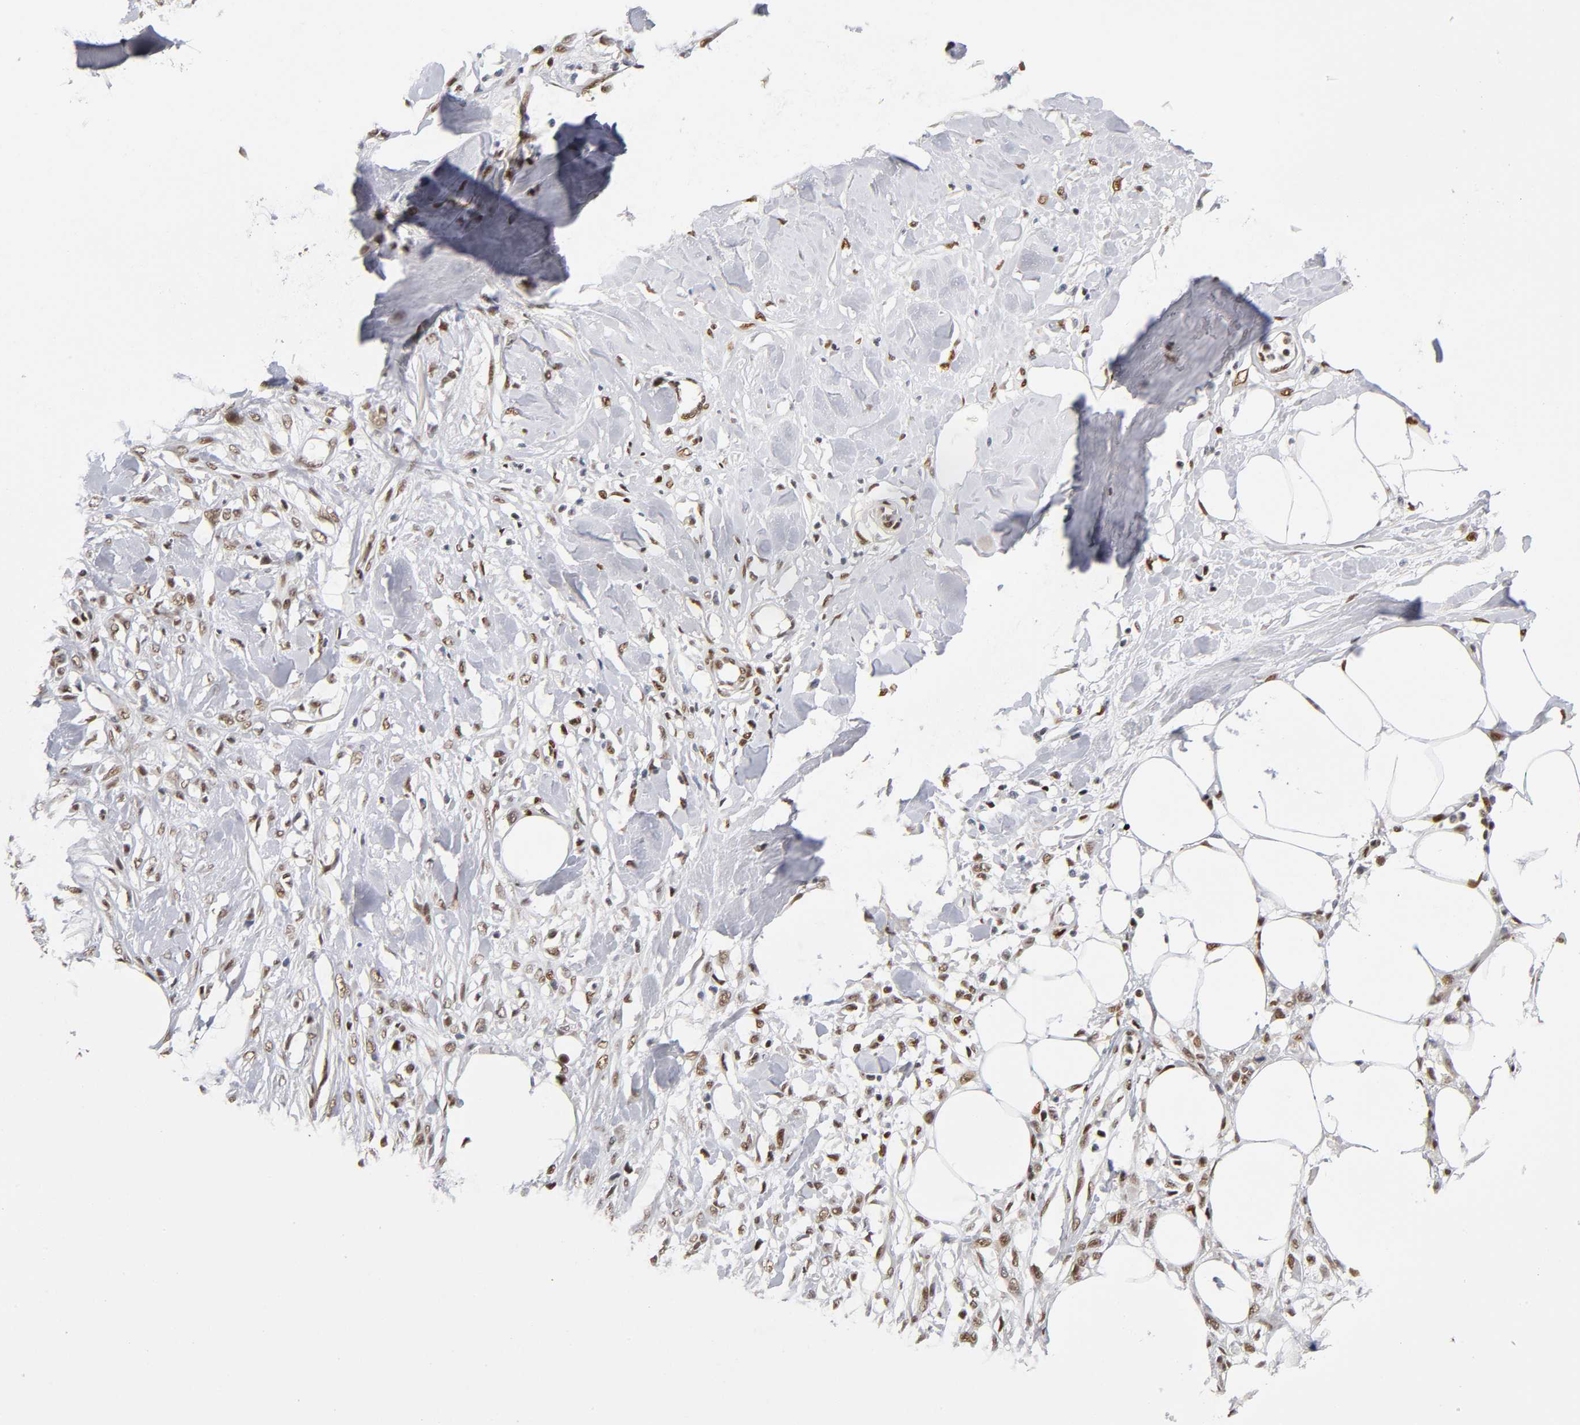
{"staining": {"intensity": "weak", "quantity": "25%-75%", "location": "nuclear"}, "tissue": "skin cancer", "cell_type": "Tumor cells", "image_type": "cancer", "snomed": [{"axis": "morphology", "description": "Normal tissue, NOS"}, {"axis": "morphology", "description": "Squamous cell carcinoma, NOS"}, {"axis": "topography", "description": "Skin"}], "caption": "A brown stain shows weak nuclear staining of a protein in skin squamous cell carcinoma tumor cells.", "gene": "NR3C1", "patient": {"sex": "female", "age": 59}}